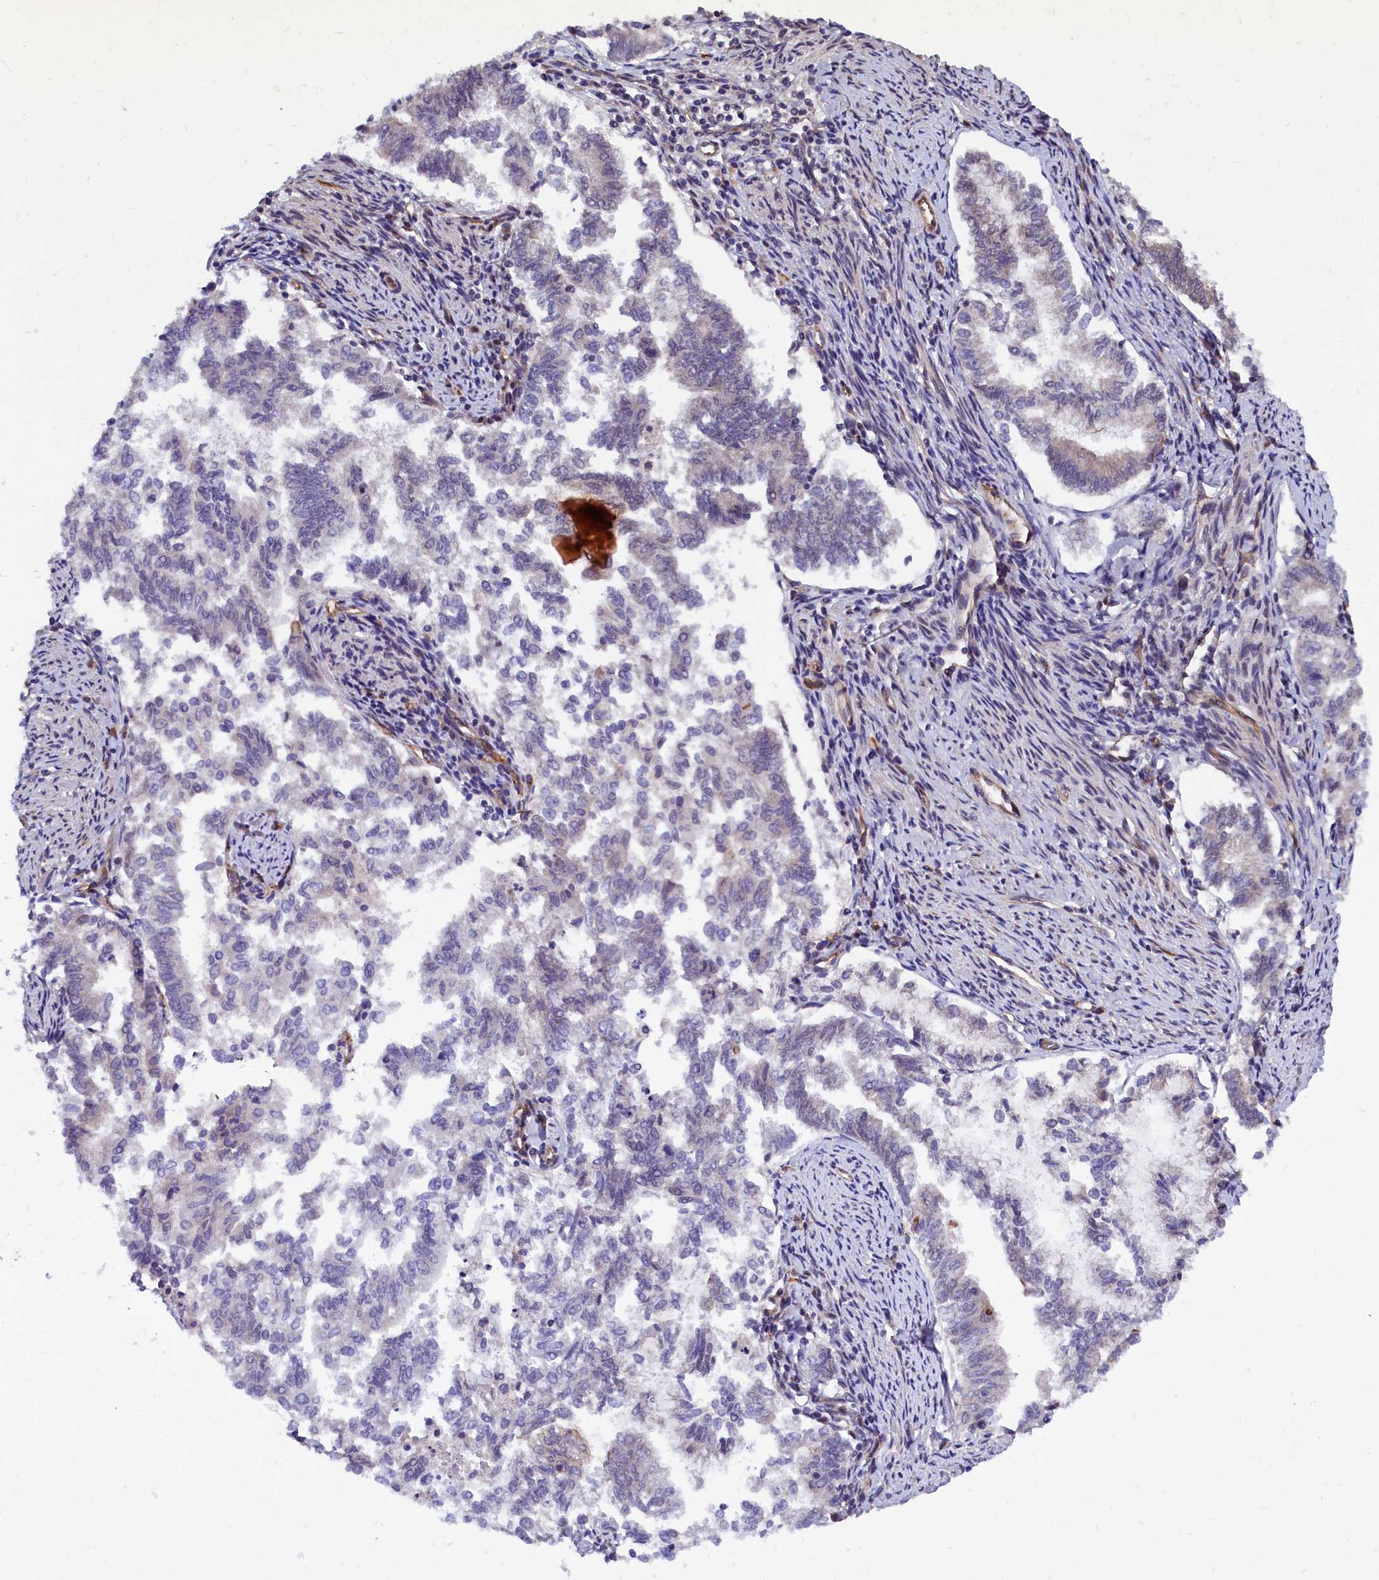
{"staining": {"intensity": "negative", "quantity": "none", "location": "none"}, "tissue": "endometrial cancer", "cell_type": "Tumor cells", "image_type": "cancer", "snomed": [{"axis": "morphology", "description": "Adenocarcinoma, NOS"}, {"axis": "topography", "description": "Endometrium"}], "caption": "Protein analysis of adenocarcinoma (endometrial) demonstrates no significant staining in tumor cells.", "gene": "ARL14EP", "patient": {"sex": "female", "age": 79}}